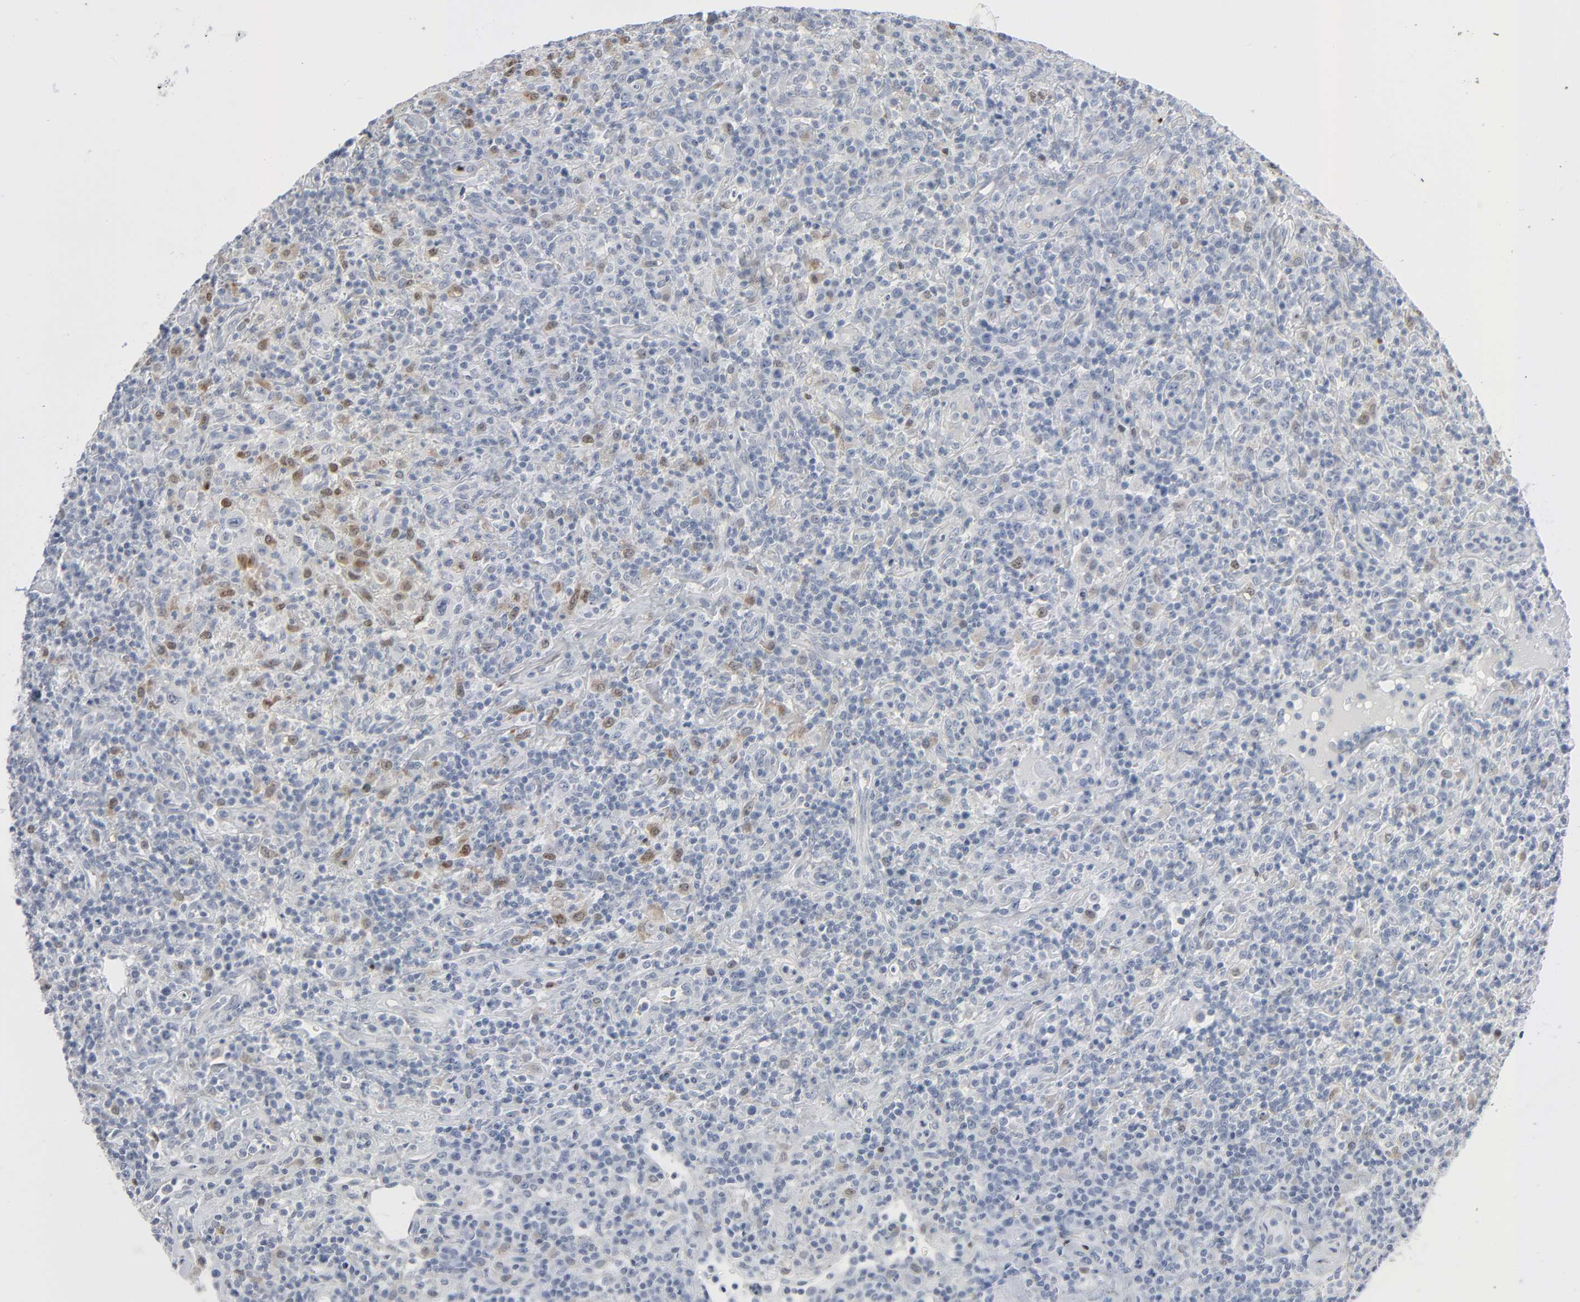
{"staining": {"intensity": "weak", "quantity": "<25%", "location": "cytoplasmic/membranous,nuclear"}, "tissue": "lymphoma", "cell_type": "Tumor cells", "image_type": "cancer", "snomed": [{"axis": "morphology", "description": "Hodgkin's disease, NOS"}, {"axis": "topography", "description": "Lymph node"}], "caption": "Image shows no protein expression in tumor cells of lymphoma tissue. Nuclei are stained in blue.", "gene": "MITF", "patient": {"sex": "male", "age": 65}}